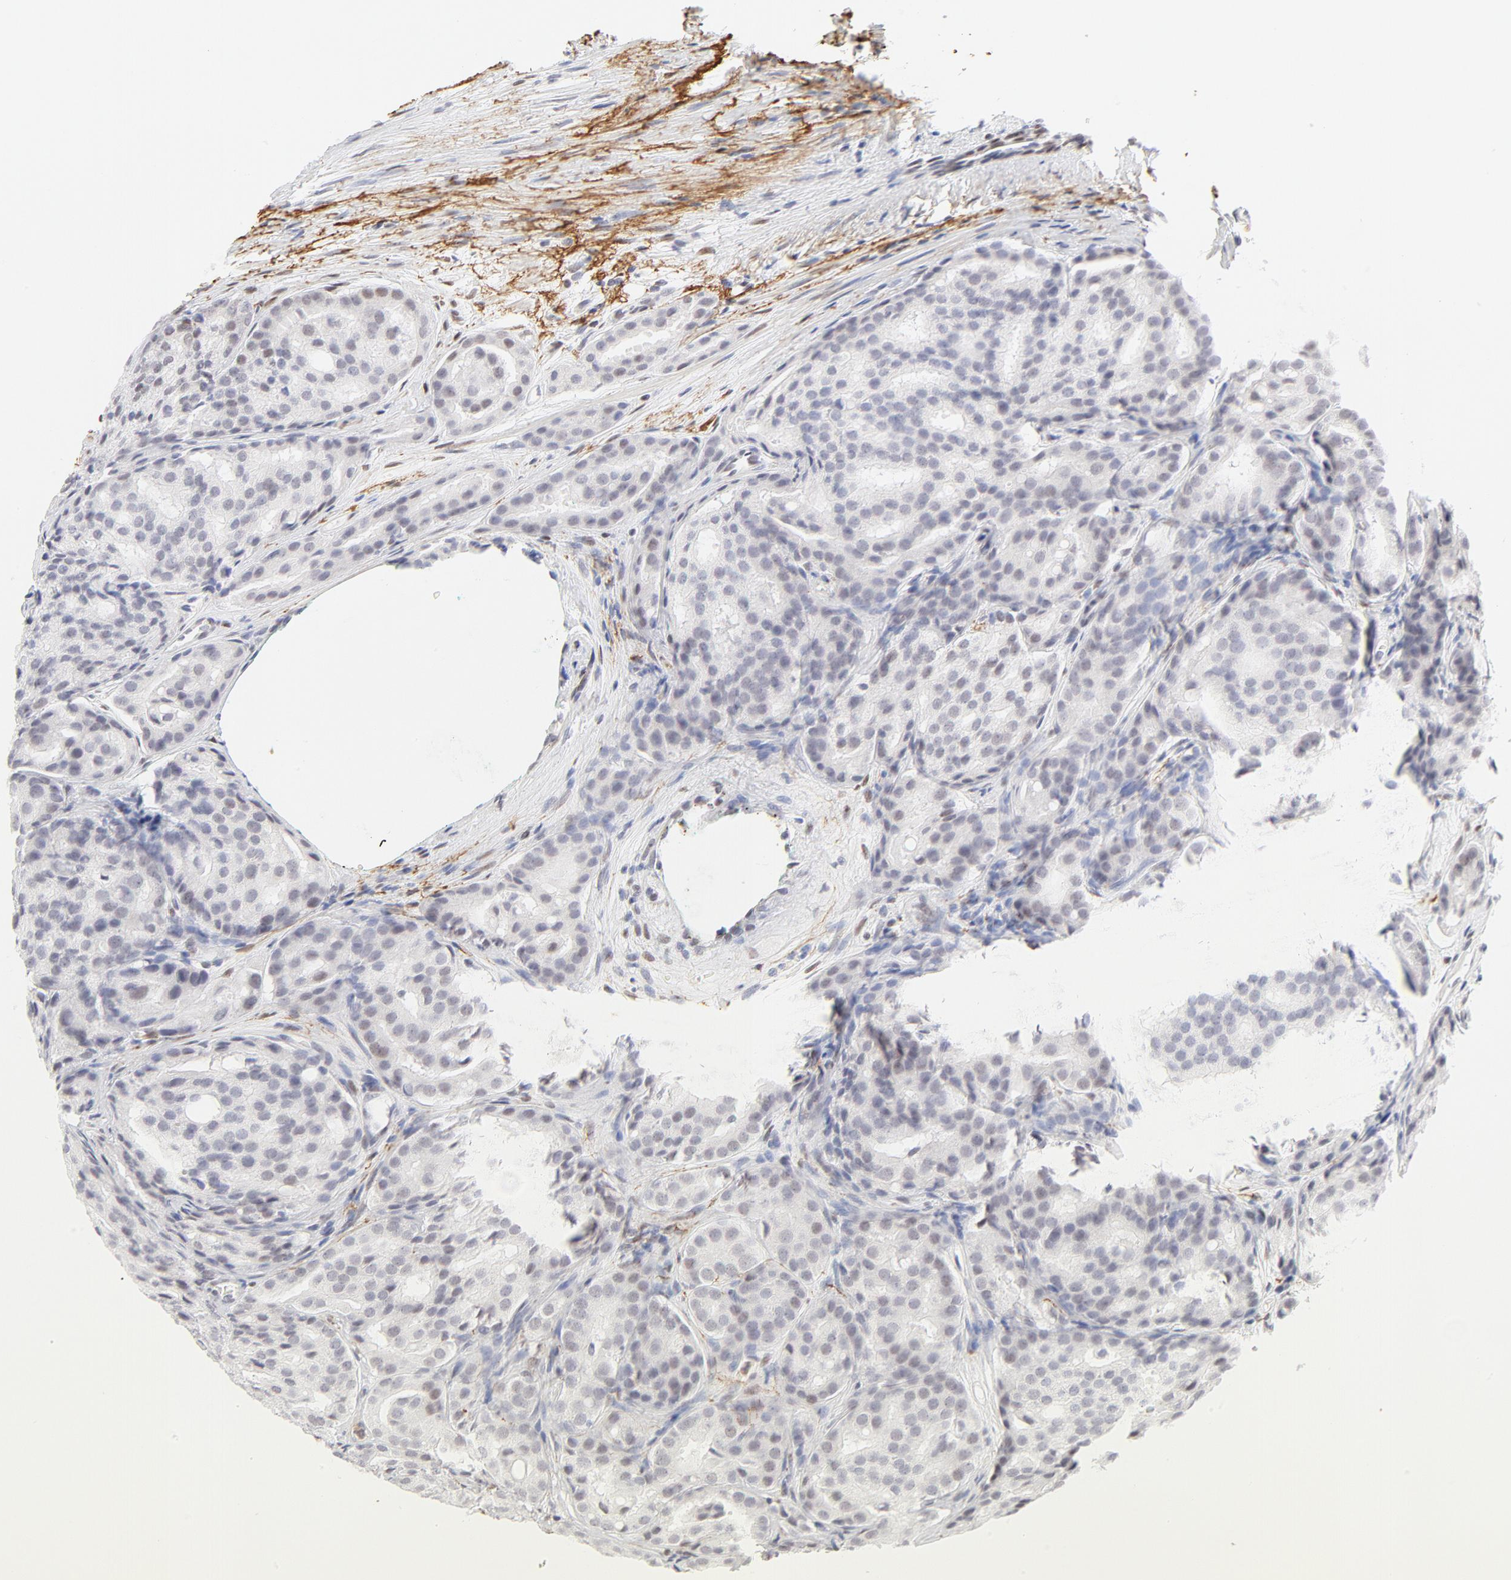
{"staining": {"intensity": "weak", "quantity": "<25%", "location": "nuclear"}, "tissue": "prostate cancer", "cell_type": "Tumor cells", "image_type": "cancer", "snomed": [{"axis": "morphology", "description": "Adenocarcinoma, High grade"}, {"axis": "topography", "description": "Prostate"}], "caption": "Immunohistochemistry of human prostate high-grade adenocarcinoma displays no positivity in tumor cells.", "gene": "PBX1", "patient": {"sex": "male", "age": 64}}